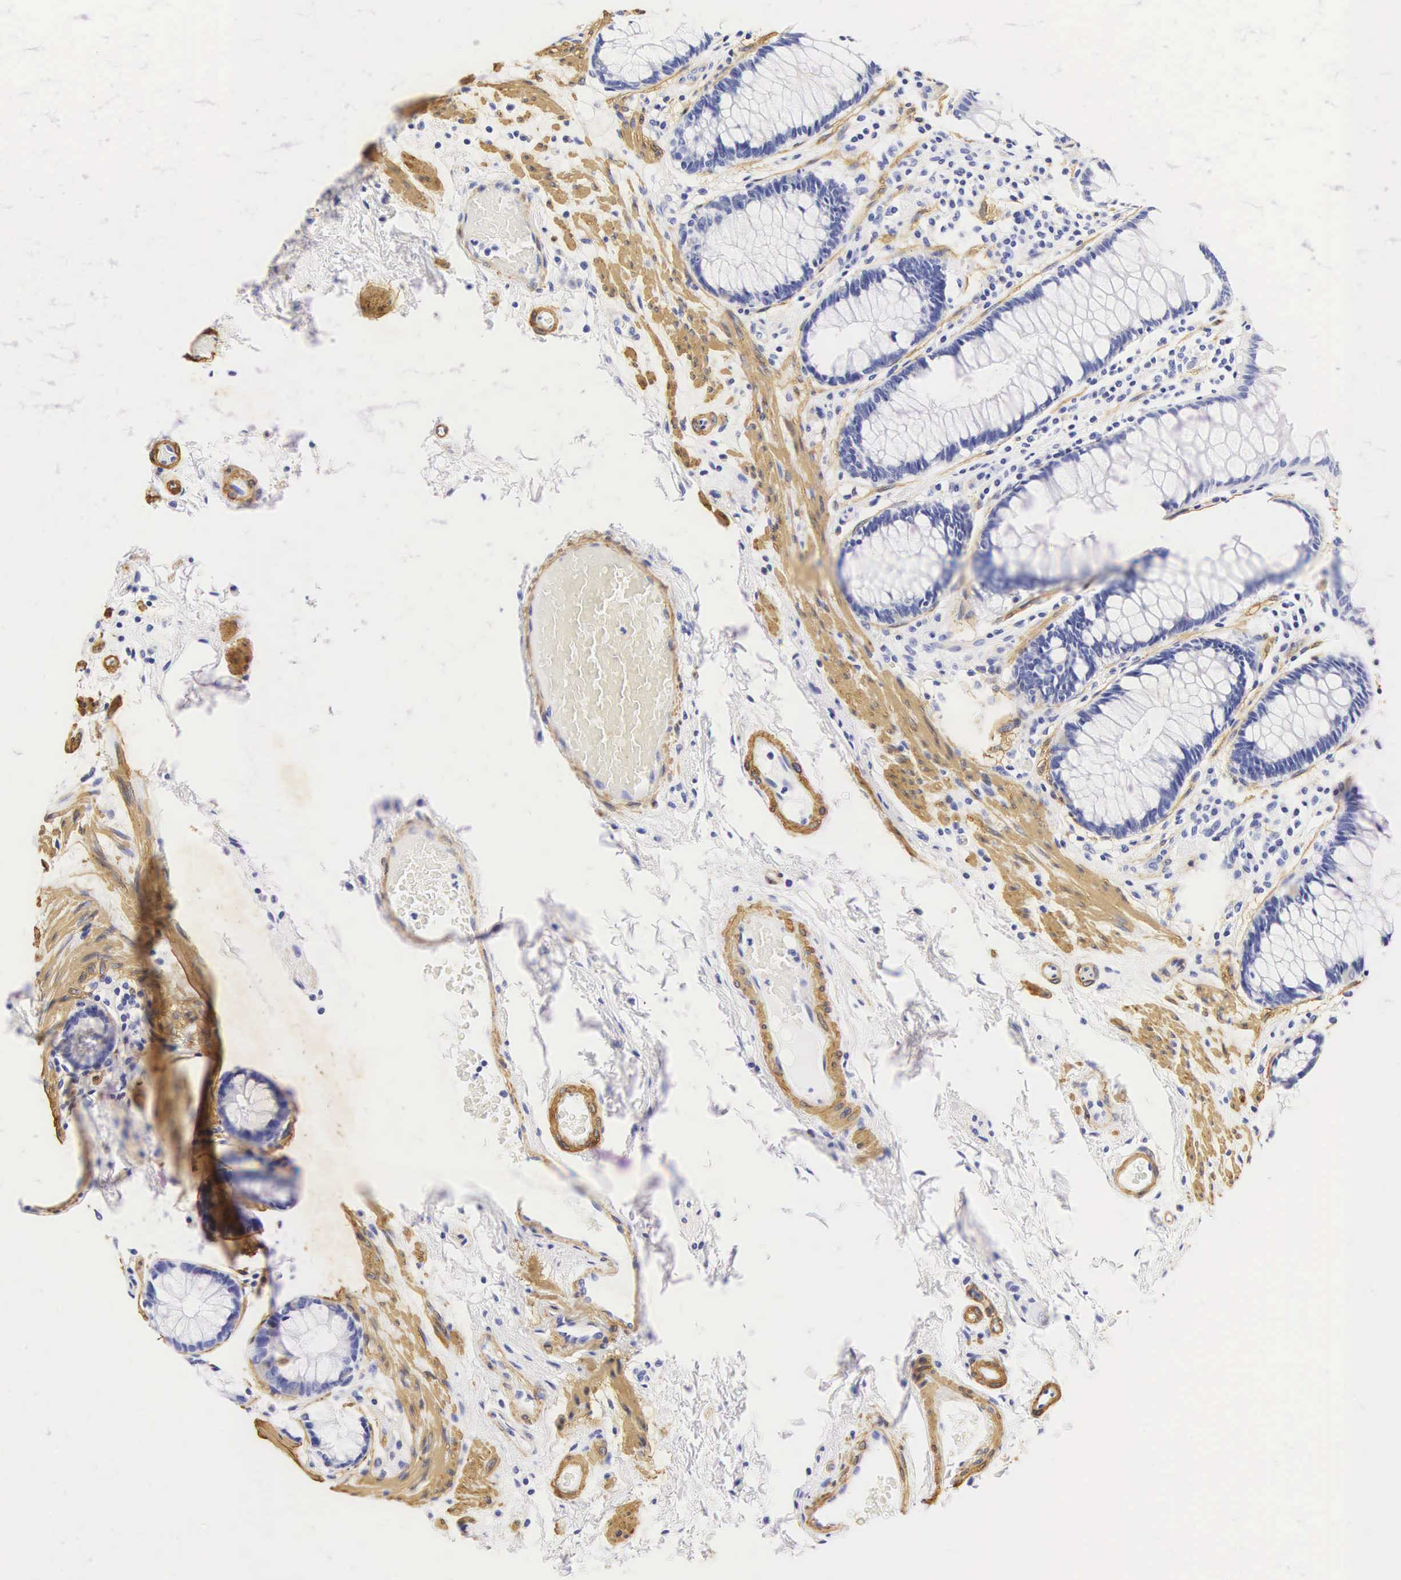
{"staining": {"intensity": "negative", "quantity": "none", "location": "none"}, "tissue": "rectum", "cell_type": "Glandular cells", "image_type": "normal", "snomed": [{"axis": "morphology", "description": "Normal tissue, NOS"}, {"axis": "topography", "description": "Rectum"}], "caption": "Normal rectum was stained to show a protein in brown. There is no significant expression in glandular cells. (DAB (3,3'-diaminobenzidine) immunohistochemistry visualized using brightfield microscopy, high magnification).", "gene": "CNN1", "patient": {"sex": "male", "age": 77}}